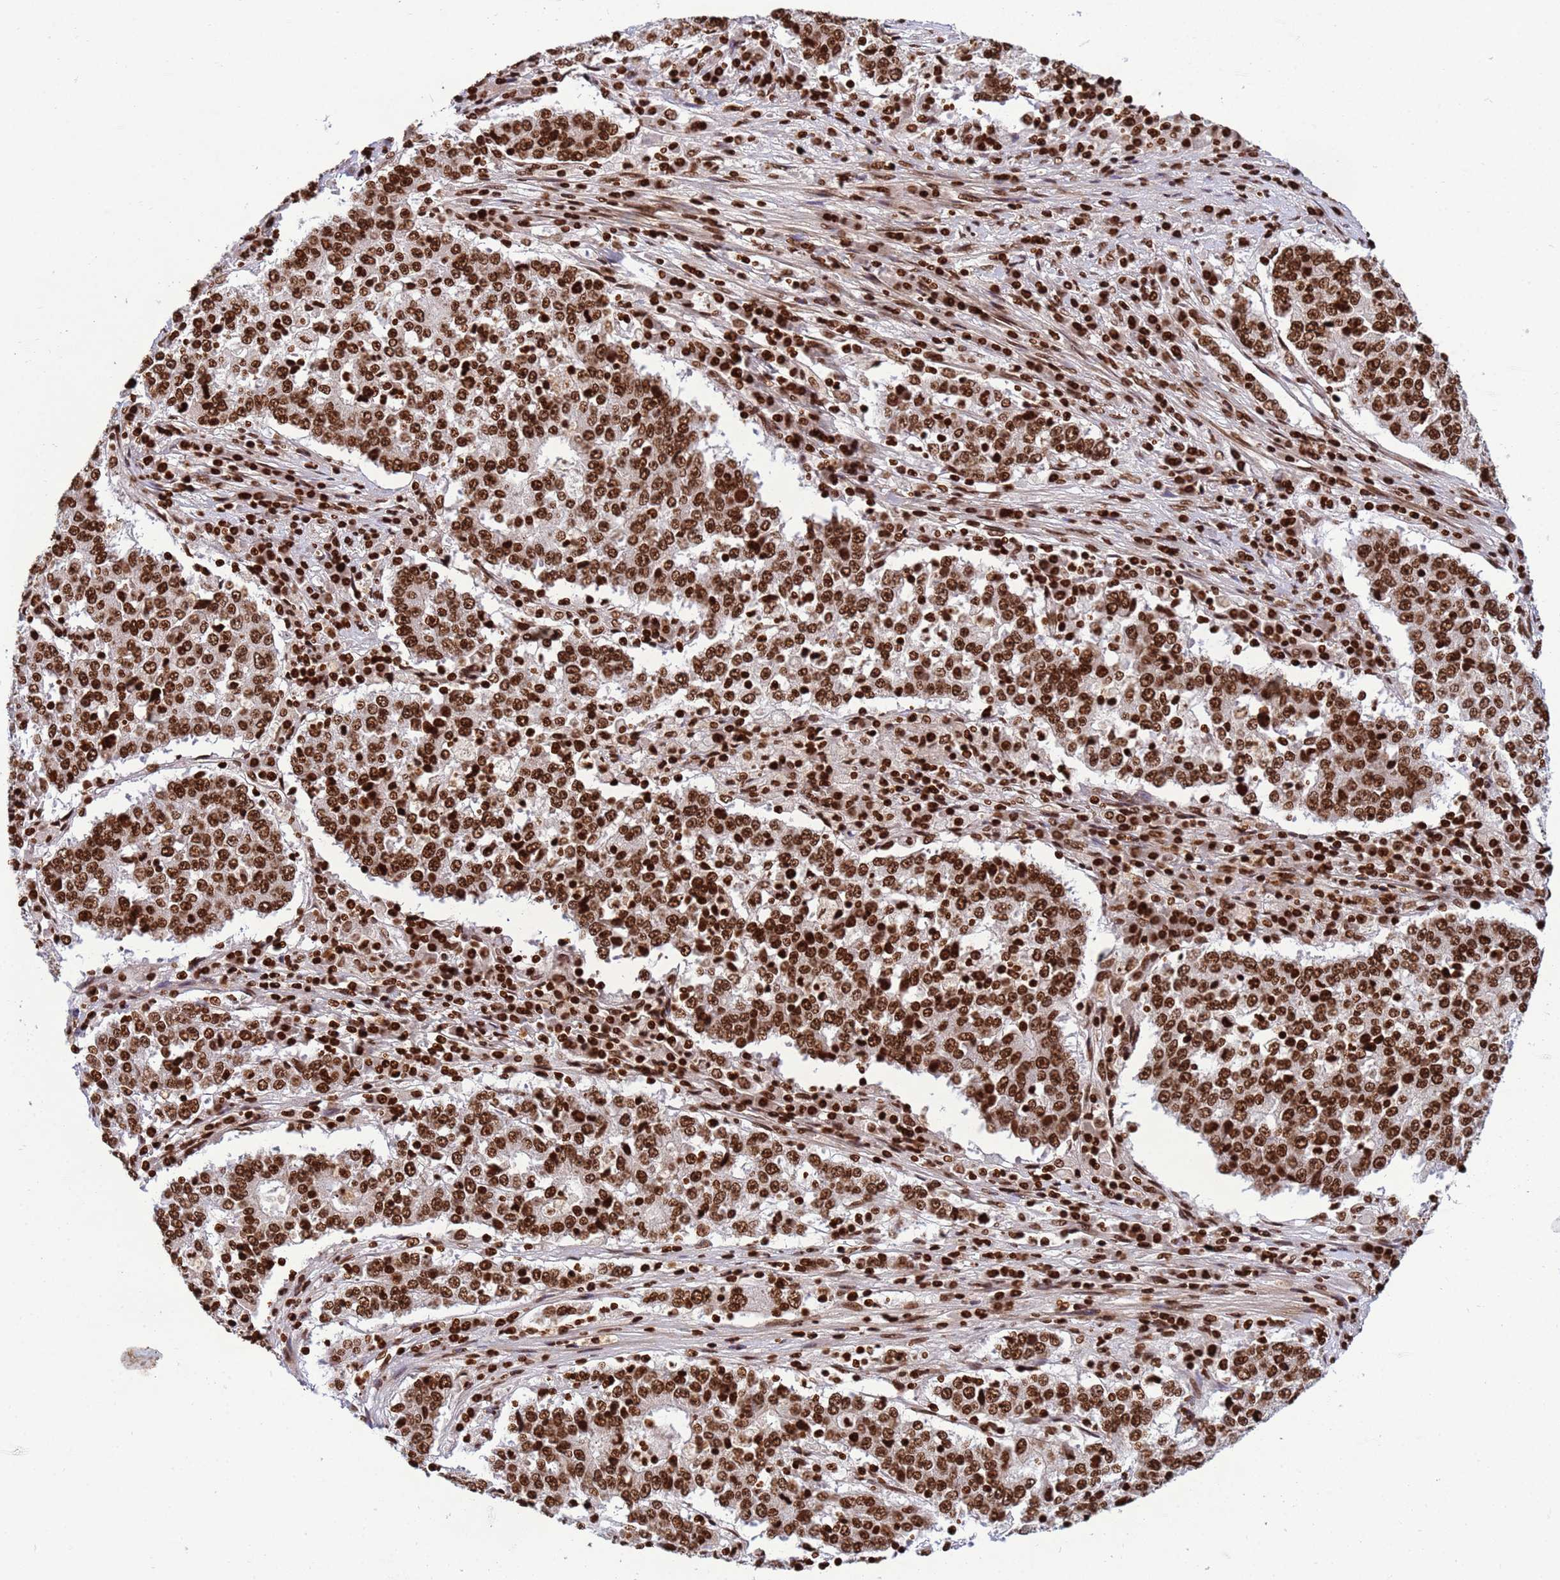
{"staining": {"intensity": "strong", "quantity": ">75%", "location": "nuclear"}, "tissue": "stomach cancer", "cell_type": "Tumor cells", "image_type": "cancer", "snomed": [{"axis": "morphology", "description": "Adenocarcinoma, NOS"}, {"axis": "topography", "description": "Stomach"}], "caption": "Protein expression analysis of human stomach cancer (adenocarcinoma) reveals strong nuclear expression in about >75% of tumor cells.", "gene": "H3-3B", "patient": {"sex": "male", "age": 59}}